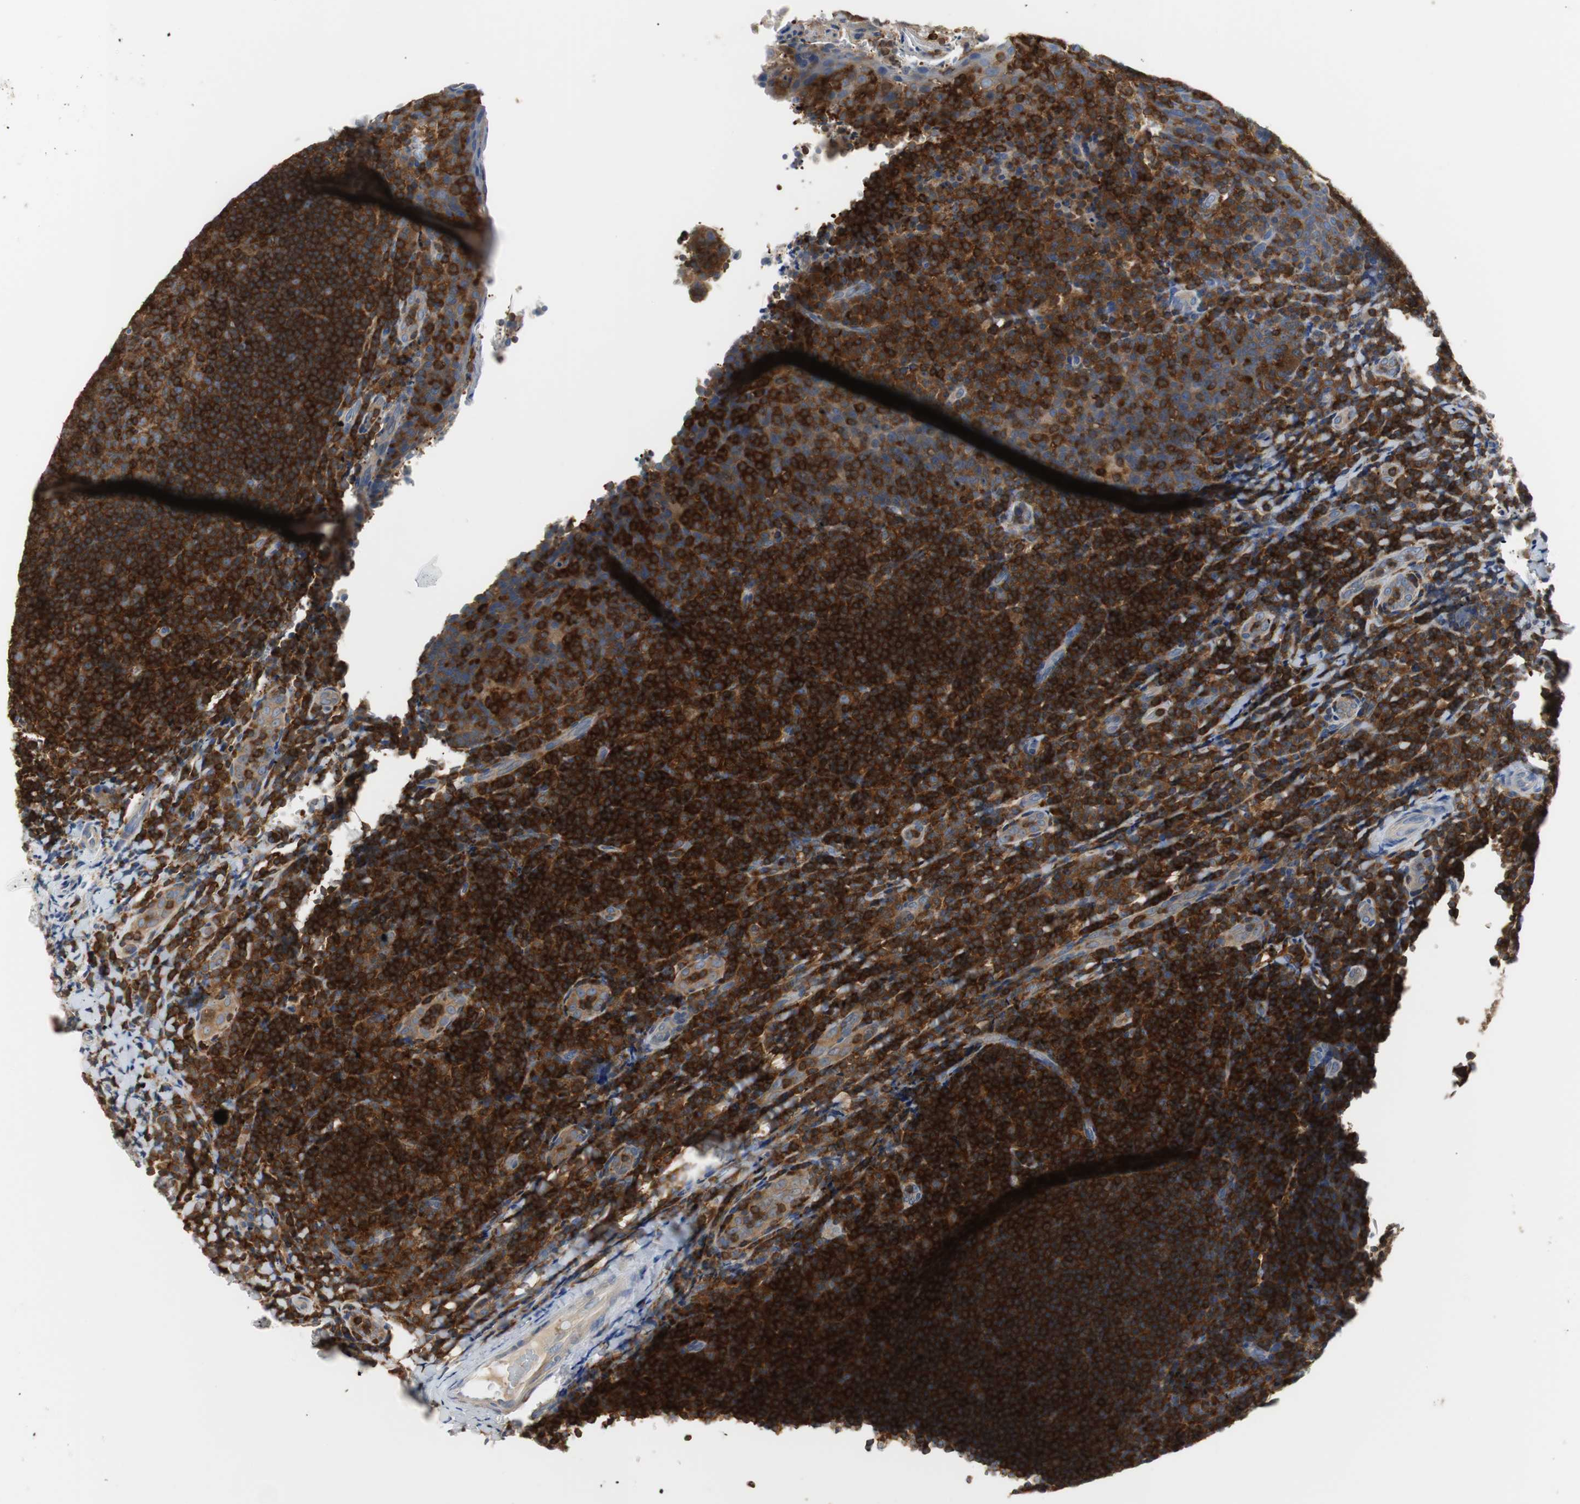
{"staining": {"intensity": "strong", "quantity": ">75%", "location": "cytoplasmic/membranous"}, "tissue": "tonsil", "cell_type": "Germinal center cells", "image_type": "normal", "snomed": [{"axis": "morphology", "description": "Normal tissue, NOS"}, {"axis": "topography", "description": "Tonsil"}], "caption": "Strong cytoplasmic/membranous expression is present in about >75% of germinal center cells in unremarkable tonsil.", "gene": "TSC22D4", "patient": {"sex": "male", "age": 17}}